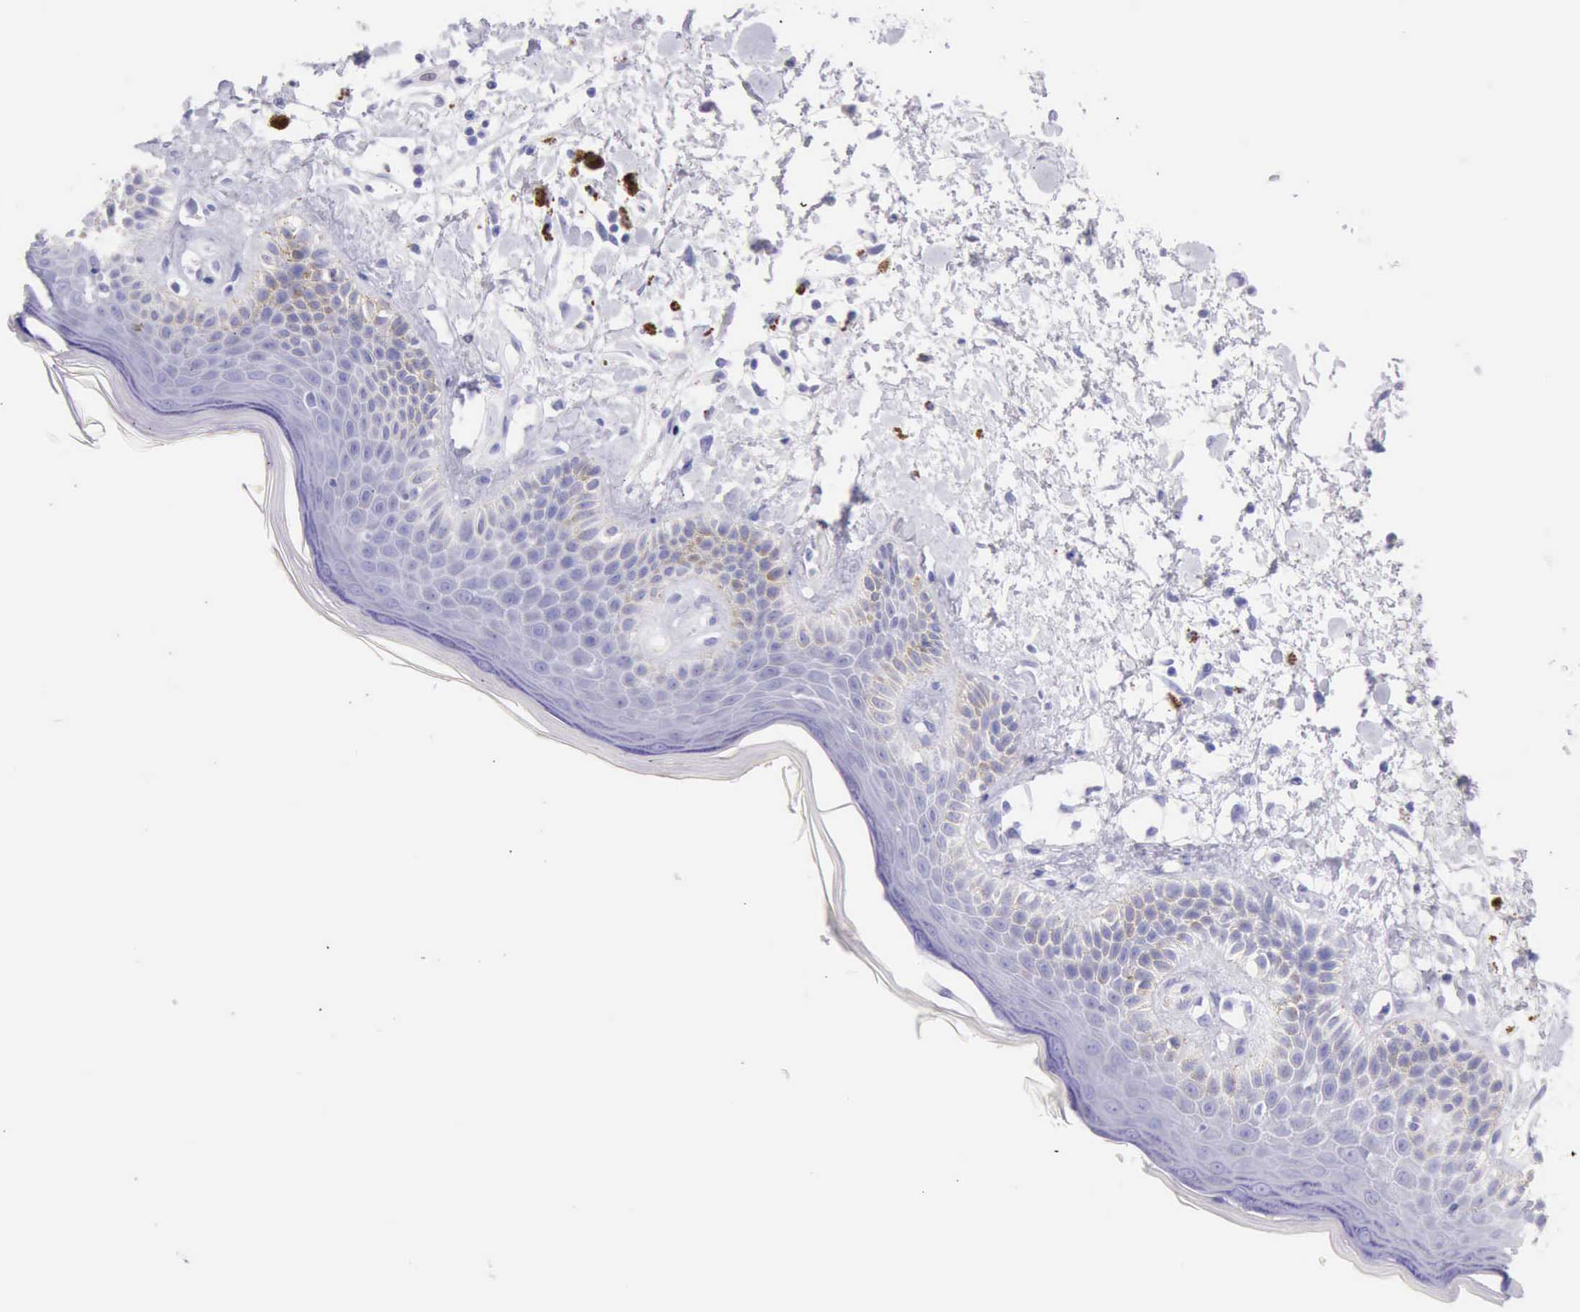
{"staining": {"intensity": "negative", "quantity": "none", "location": "none"}, "tissue": "skin", "cell_type": "Epidermal cells", "image_type": "normal", "snomed": [{"axis": "morphology", "description": "Normal tissue, NOS"}, {"axis": "topography", "description": "Anal"}], "caption": "Skin stained for a protein using immunohistochemistry exhibits no staining epidermal cells.", "gene": "KRT8", "patient": {"sex": "female", "age": 78}}